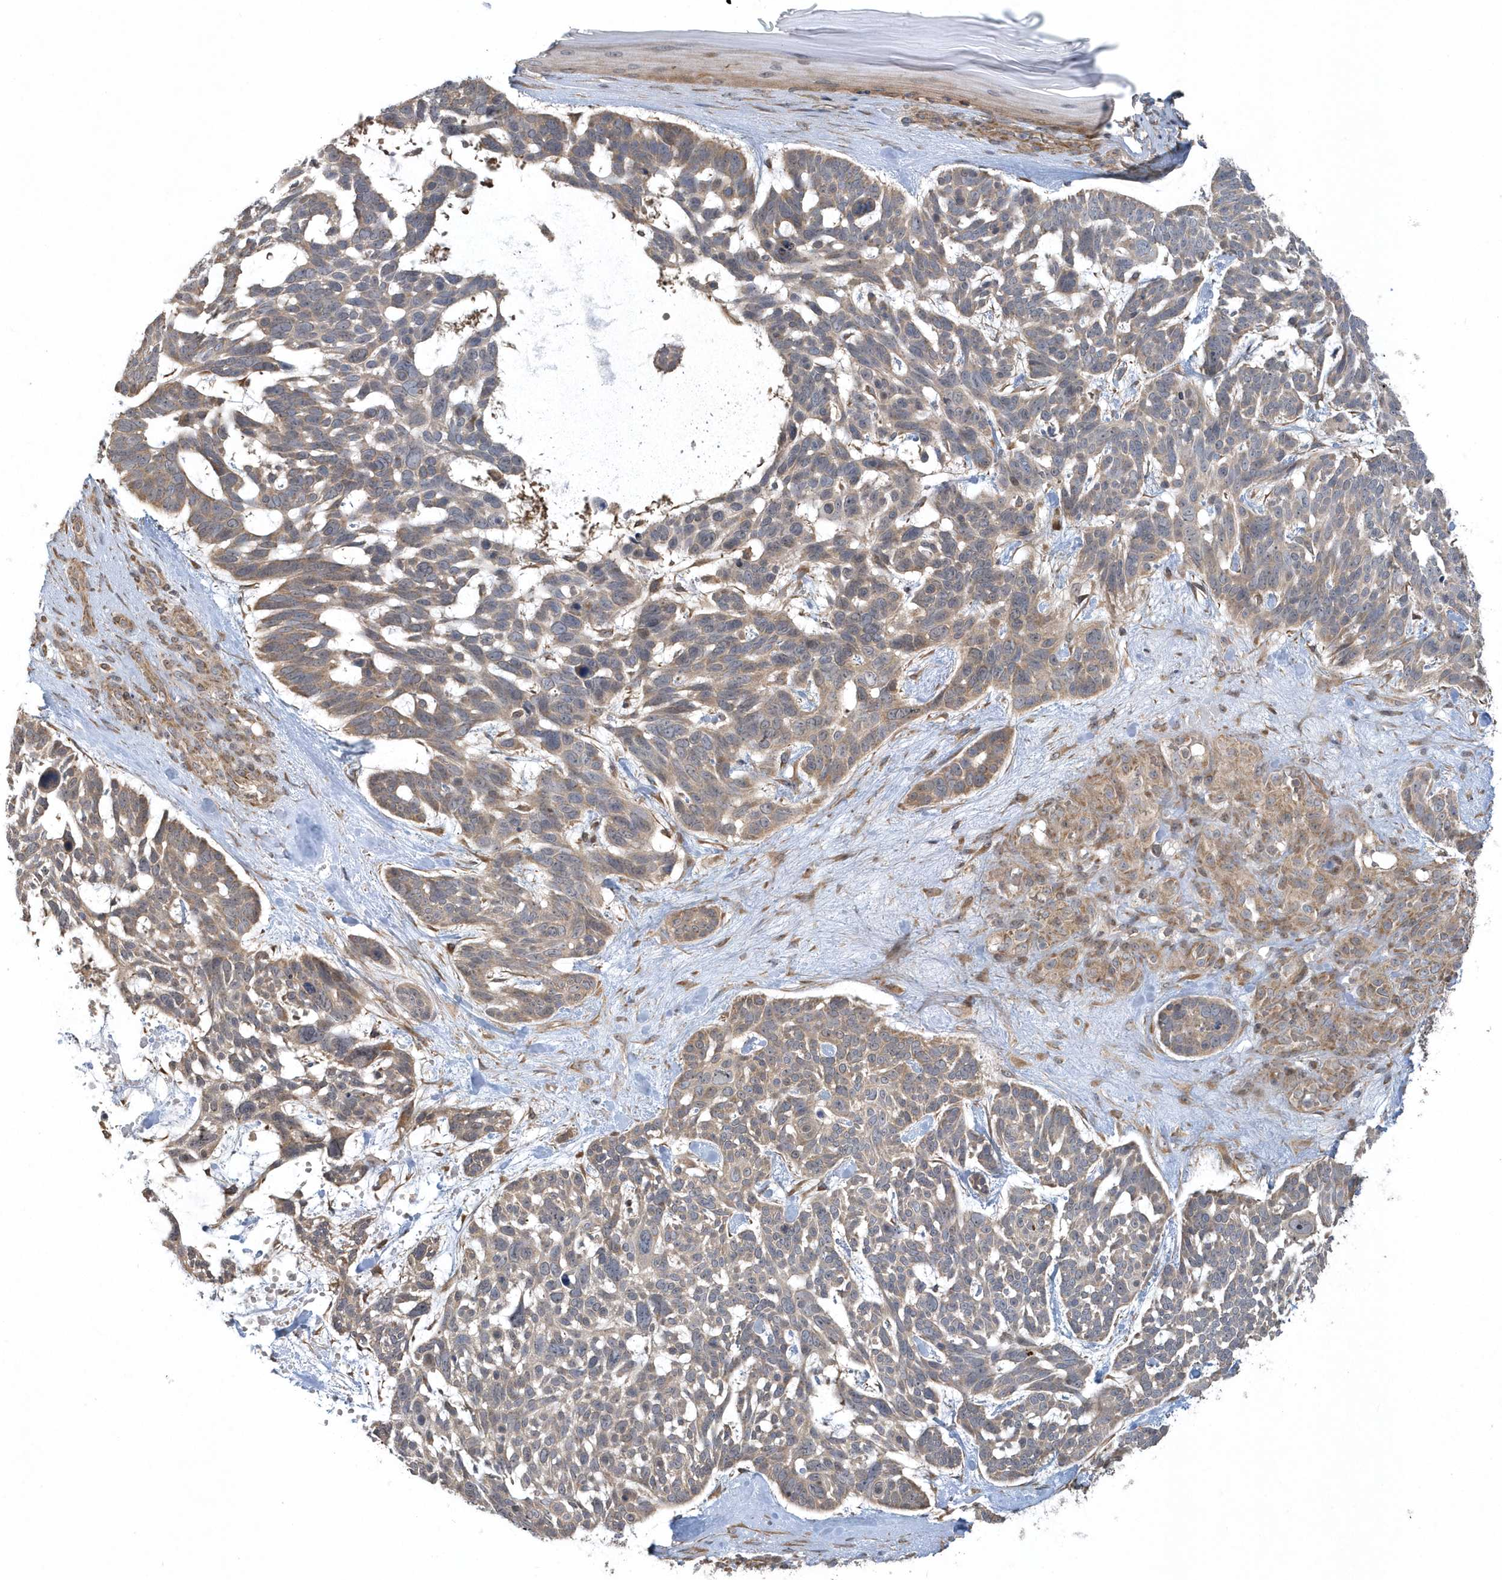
{"staining": {"intensity": "weak", "quantity": "25%-75%", "location": "cytoplasmic/membranous"}, "tissue": "skin cancer", "cell_type": "Tumor cells", "image_type": "cancer", "snomed": [{"axis": "morphology", "description": "Basal cell carcinoma"}, {"axis": "topography", "description": "Skin"}], "caption": "Weak cytoplasmic/membranous protein positivity is present in approximately 25%-75% of tumor cells in skin cancer. (Stains: DAB (3,3'-diaminobenzidine) in brown, nuclei in blue, Microscopy: brightfield microscopy at high magnification).", "gene": "THG1L", "patient": {"sex": "male", "age": 88}}